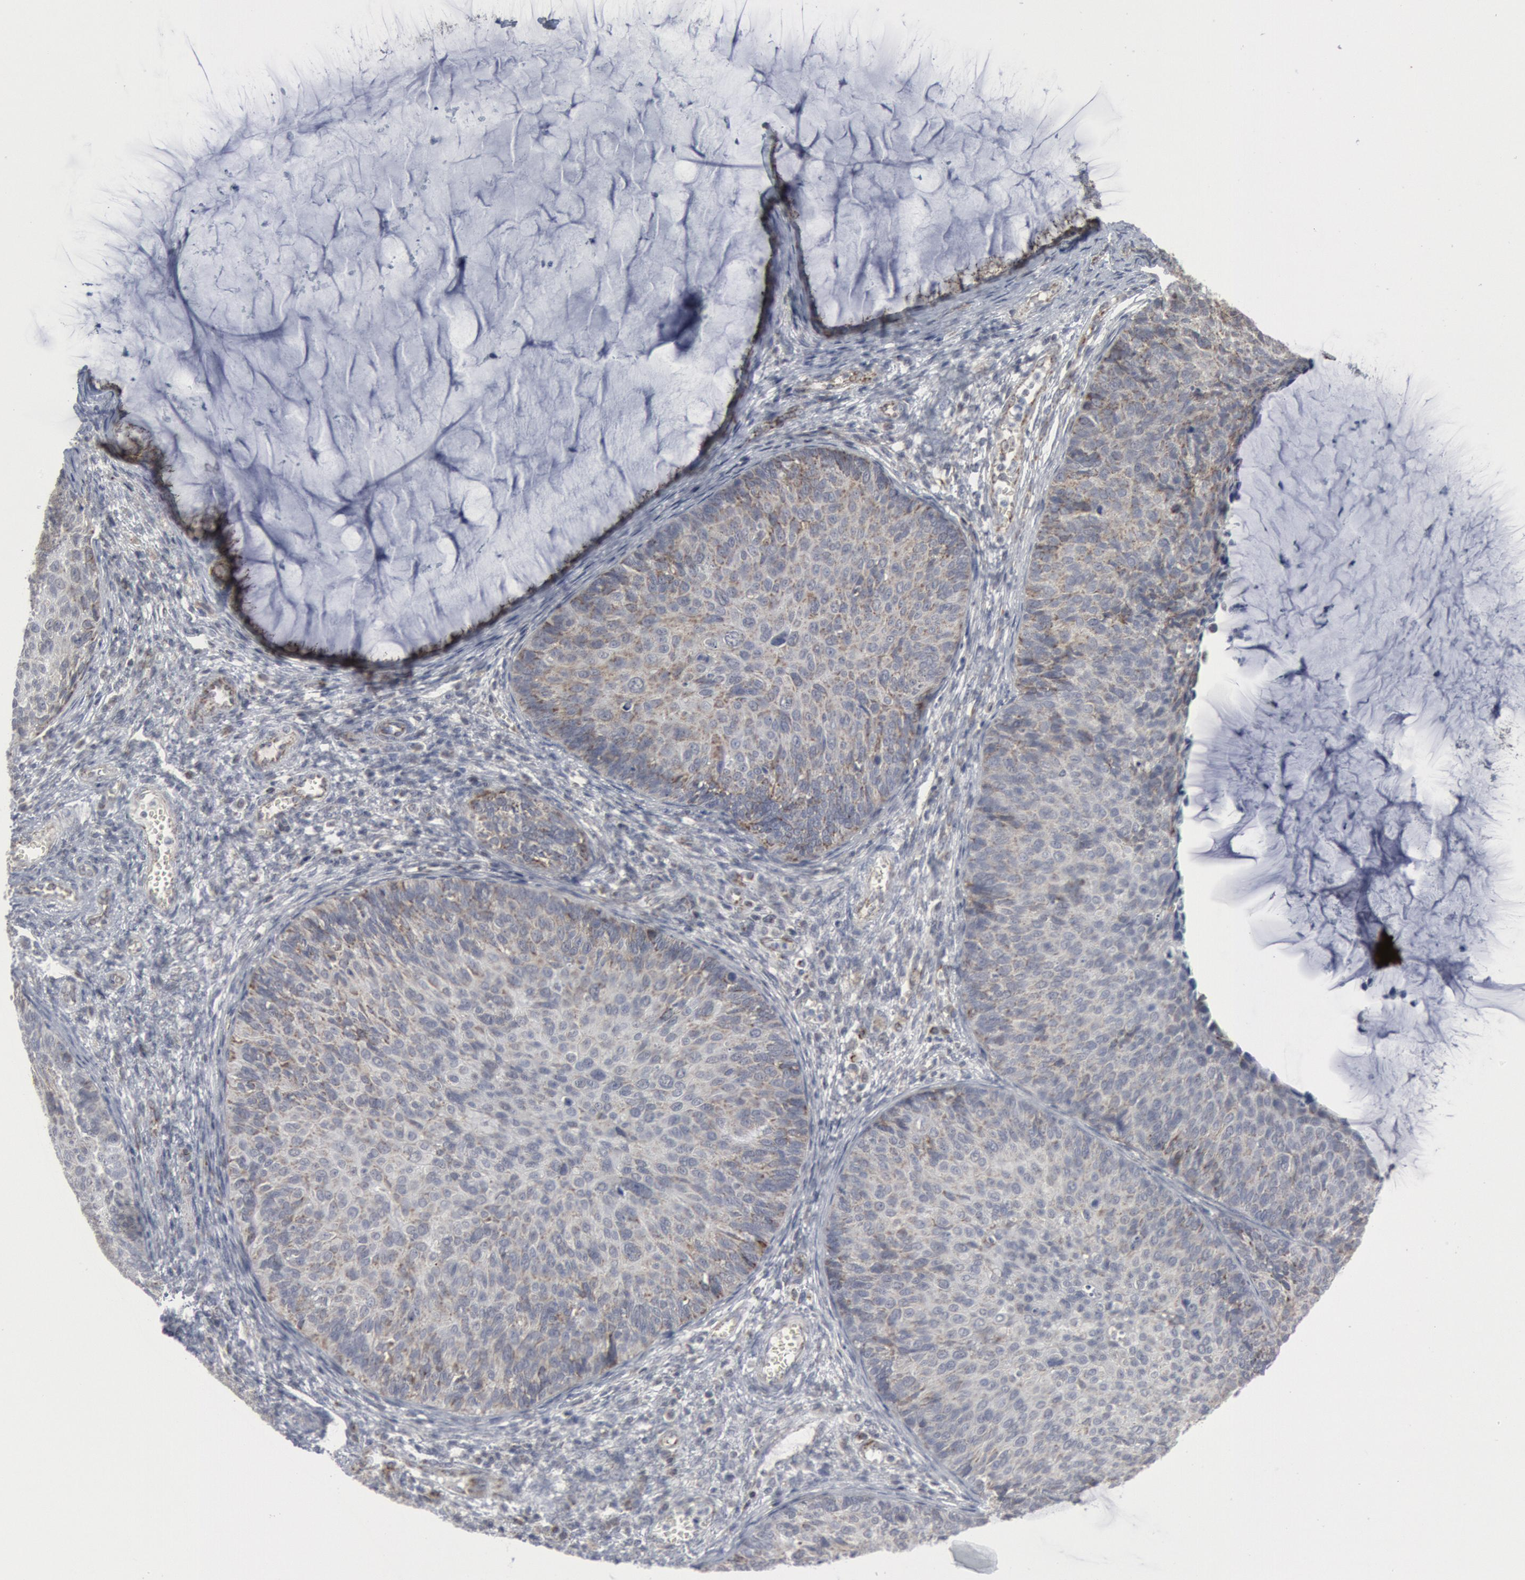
{"staining": {"intensity": "weak", "quantity": "<25%", "location": "cytoplasmic/membranous"}, "tissue": "cervical cancer", "cell_type": "Tumor cells", "image_type": "cancer", "snomed": [{"axis": "morphology", "description": "Squamous cell carcinoma, NOS"}, {"axis": "topography", "description": "Cervix"}], "caption": "Immunohistochemistry of cervical cancer displays no positivity in tumor cells.", "gene": "CASP9", "patient": {"sex": "female", "age": 36}}